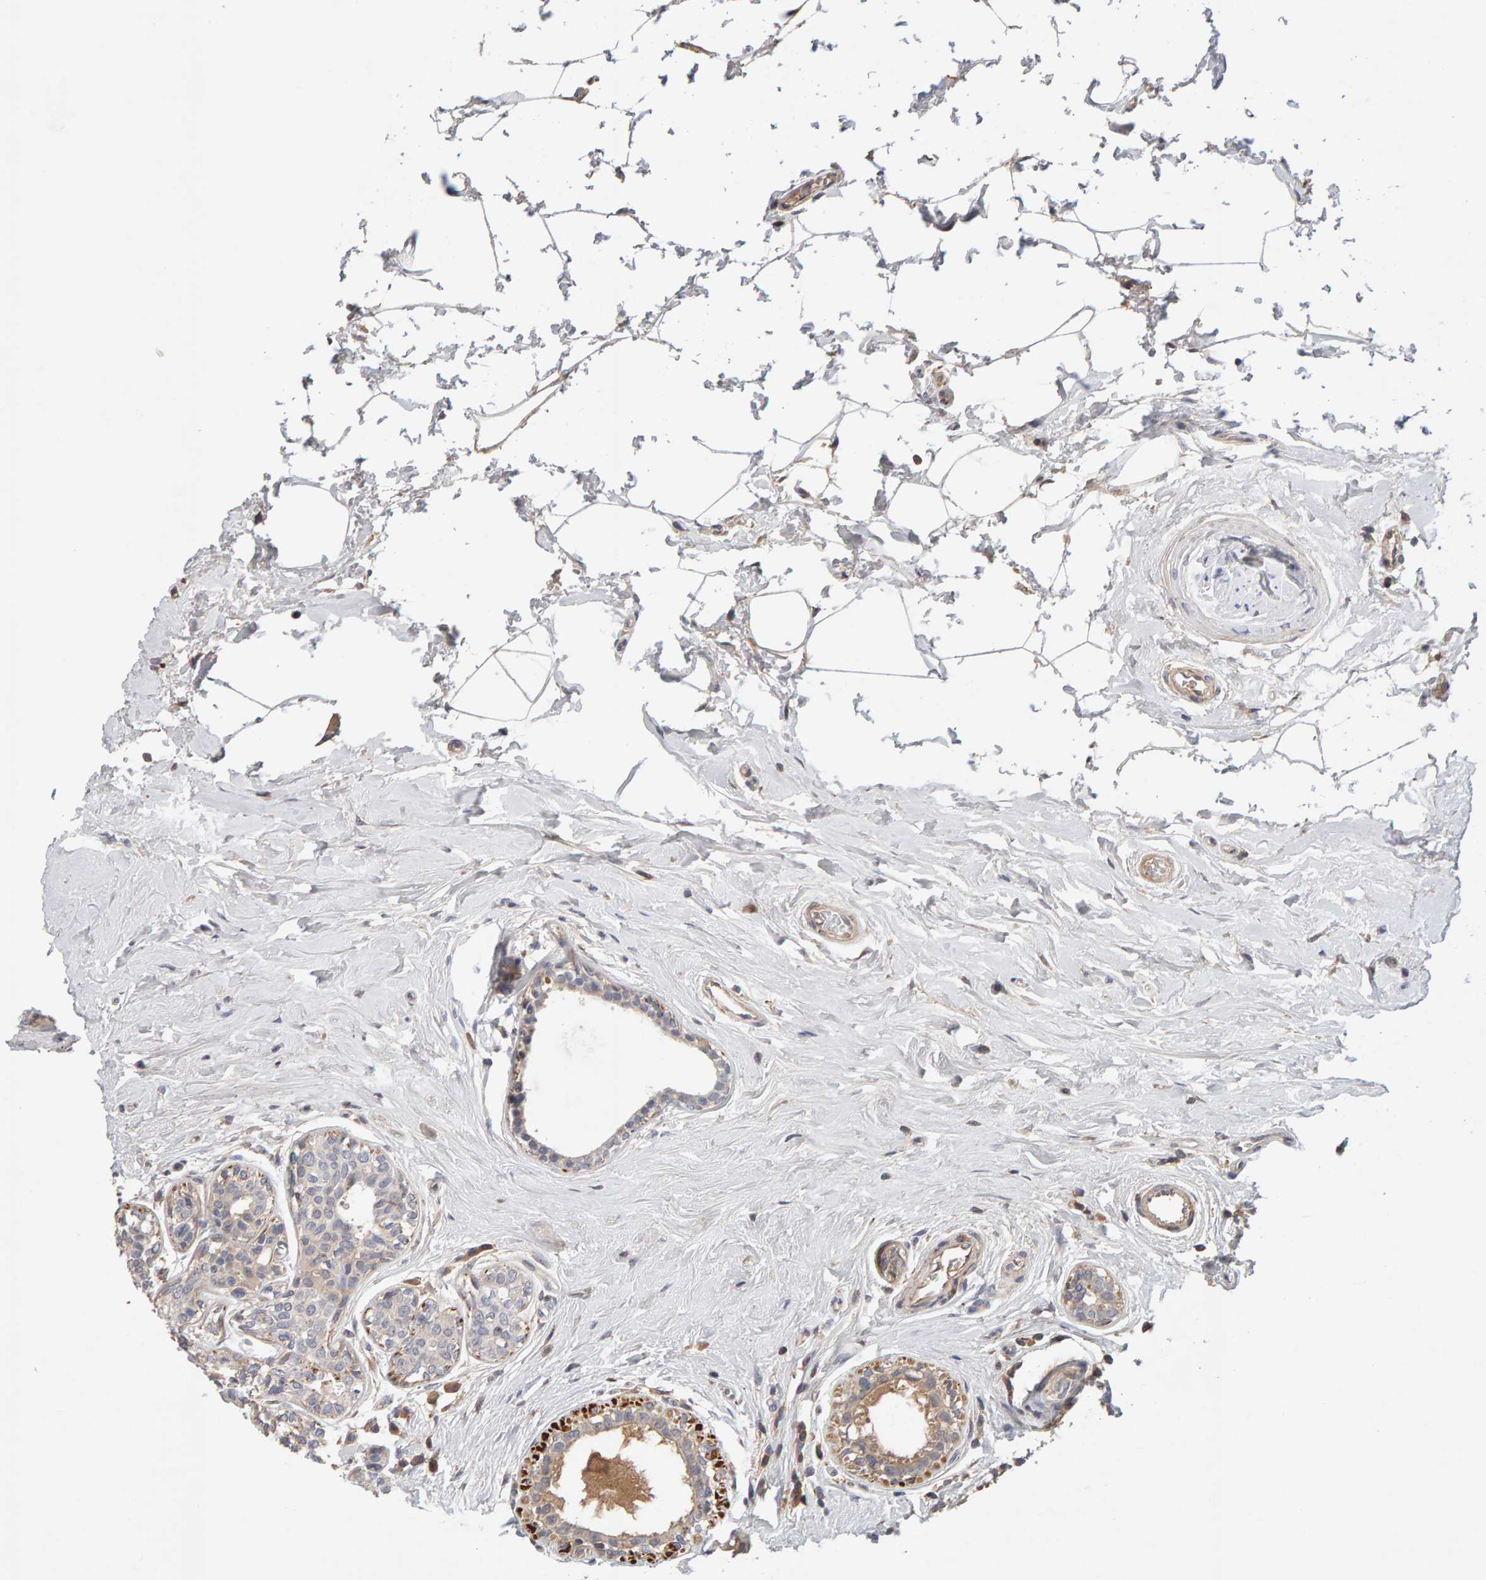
{"staining": {"intensity": "moderate", "quantity": "<25%", "location": "cytoplasmic/membranous"}, "tissue": "breast cancer", "cell_type": "Tumor cells", "image_type": "cancer", "snomed": [{"axis": "morphology", "description": "Duct carcinoma"}, {"axis": "topography", "description": "Breast"}], "caption": "Immunohistochemical staining of human breast intraductal carcinoma demonstrates low levels of moderate cytoplasmic/membranous protein expression in approximately <25% of tumor cells.", "gene": "NUDCD1", "patient": {"sex": "female", "age": 55}}